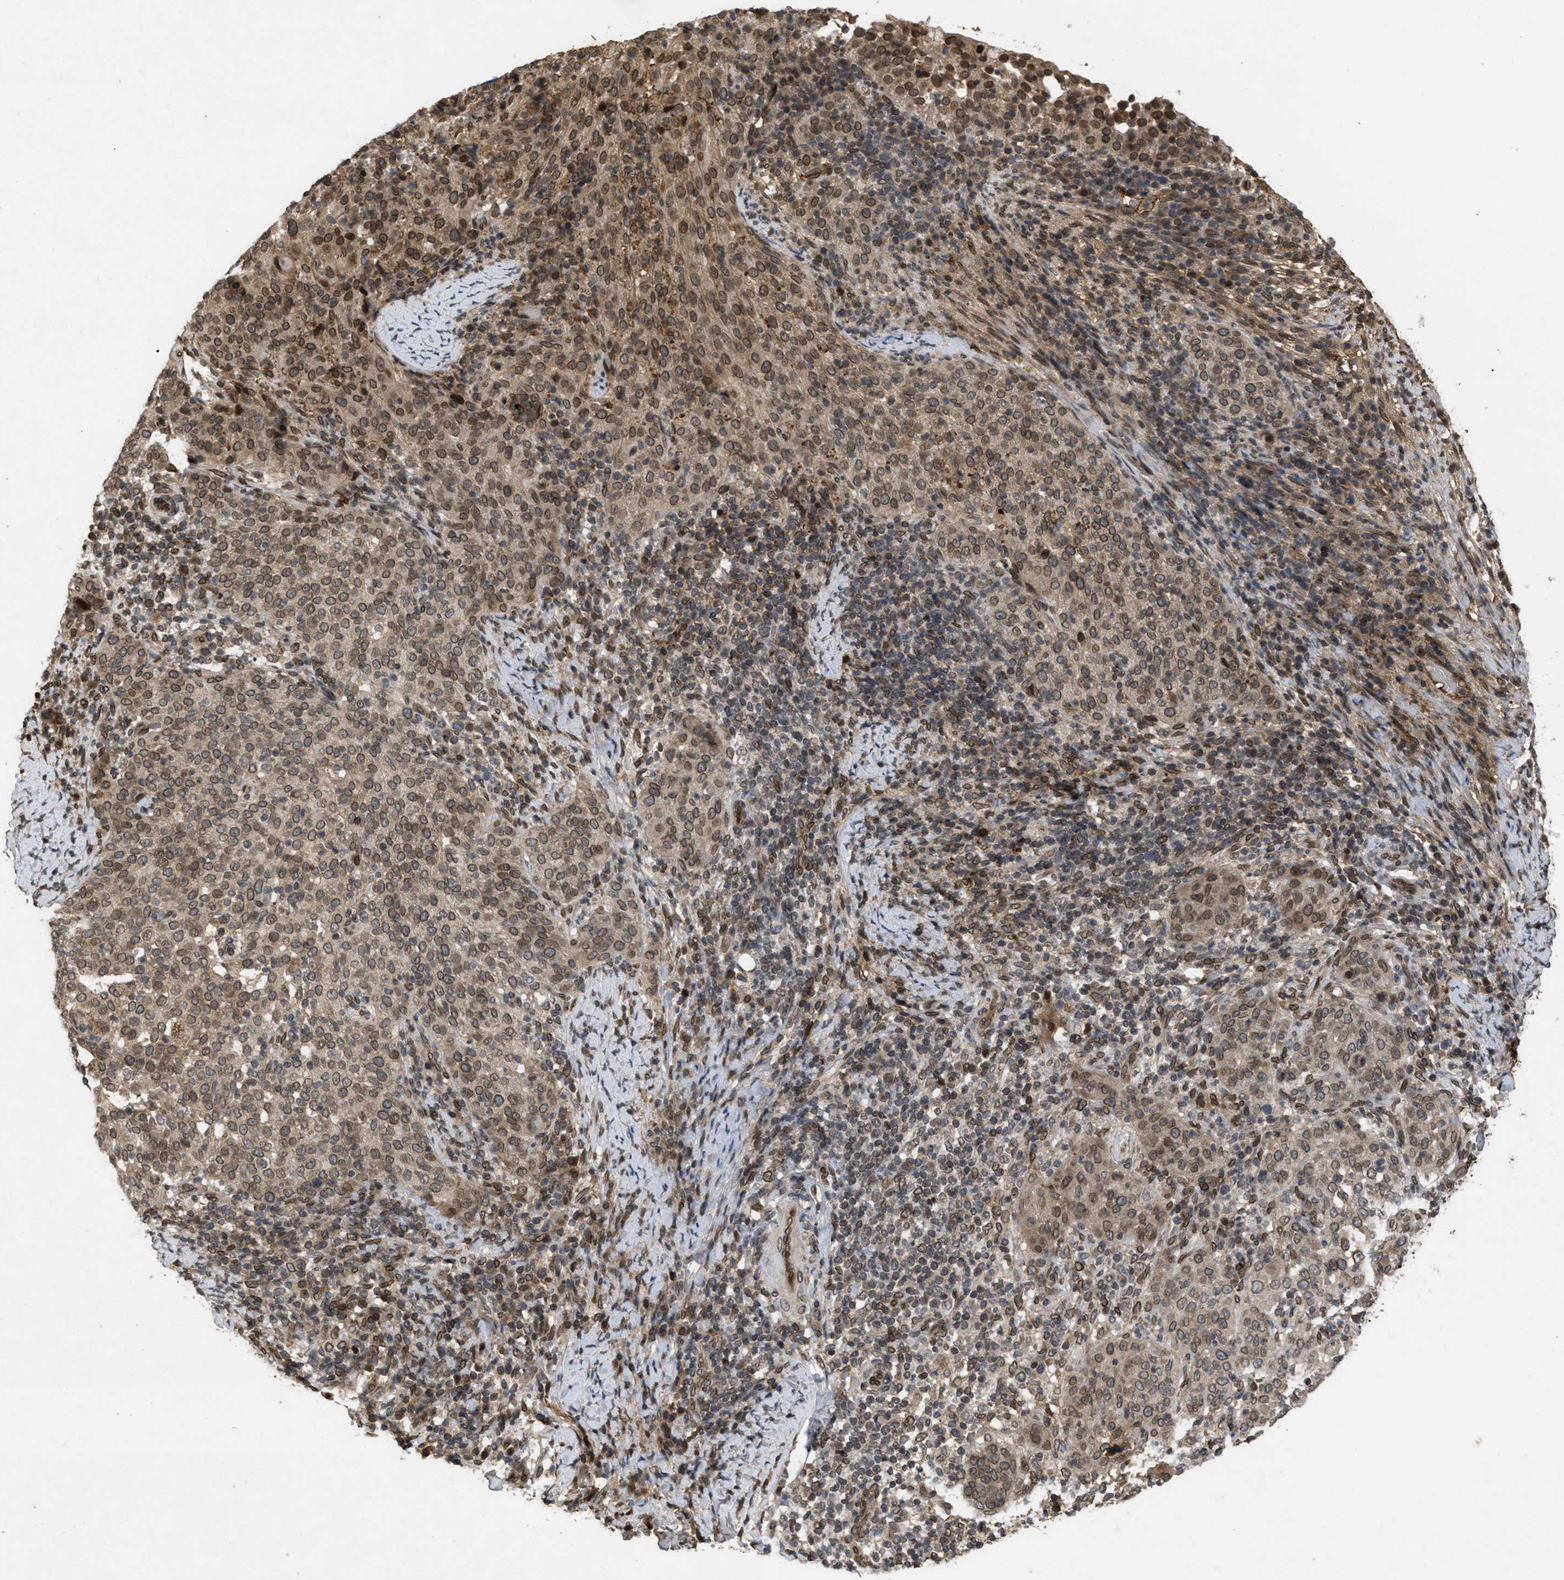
{"staining": {"intensity": "moderate", "quantity": ">75%", "location": "cytoplasmic/membranous,nuclear"}, "tissue": "cervical cancer", "cell_type": "Tumor cells", "image_type": "cancer", "snomed": [{"axis": "morphology", "description": "Squamous cell carcinoma, NOS"}, {"axis": "topography", "description": "Cervix"}], "caption": "Squamous cell carcinoma (cervical) tissue displays moderate cytoplasmic/membranous and nuclear positivity in approximately >75% of tumor cells Using DAB (3,3'-diaminobenzidine) (brown) and hematoxylin (blue) stains, captured at high magnification using brightfield microscopy.", "gene": "CRY1", "patient": {"sex": "female", "age": 51}}